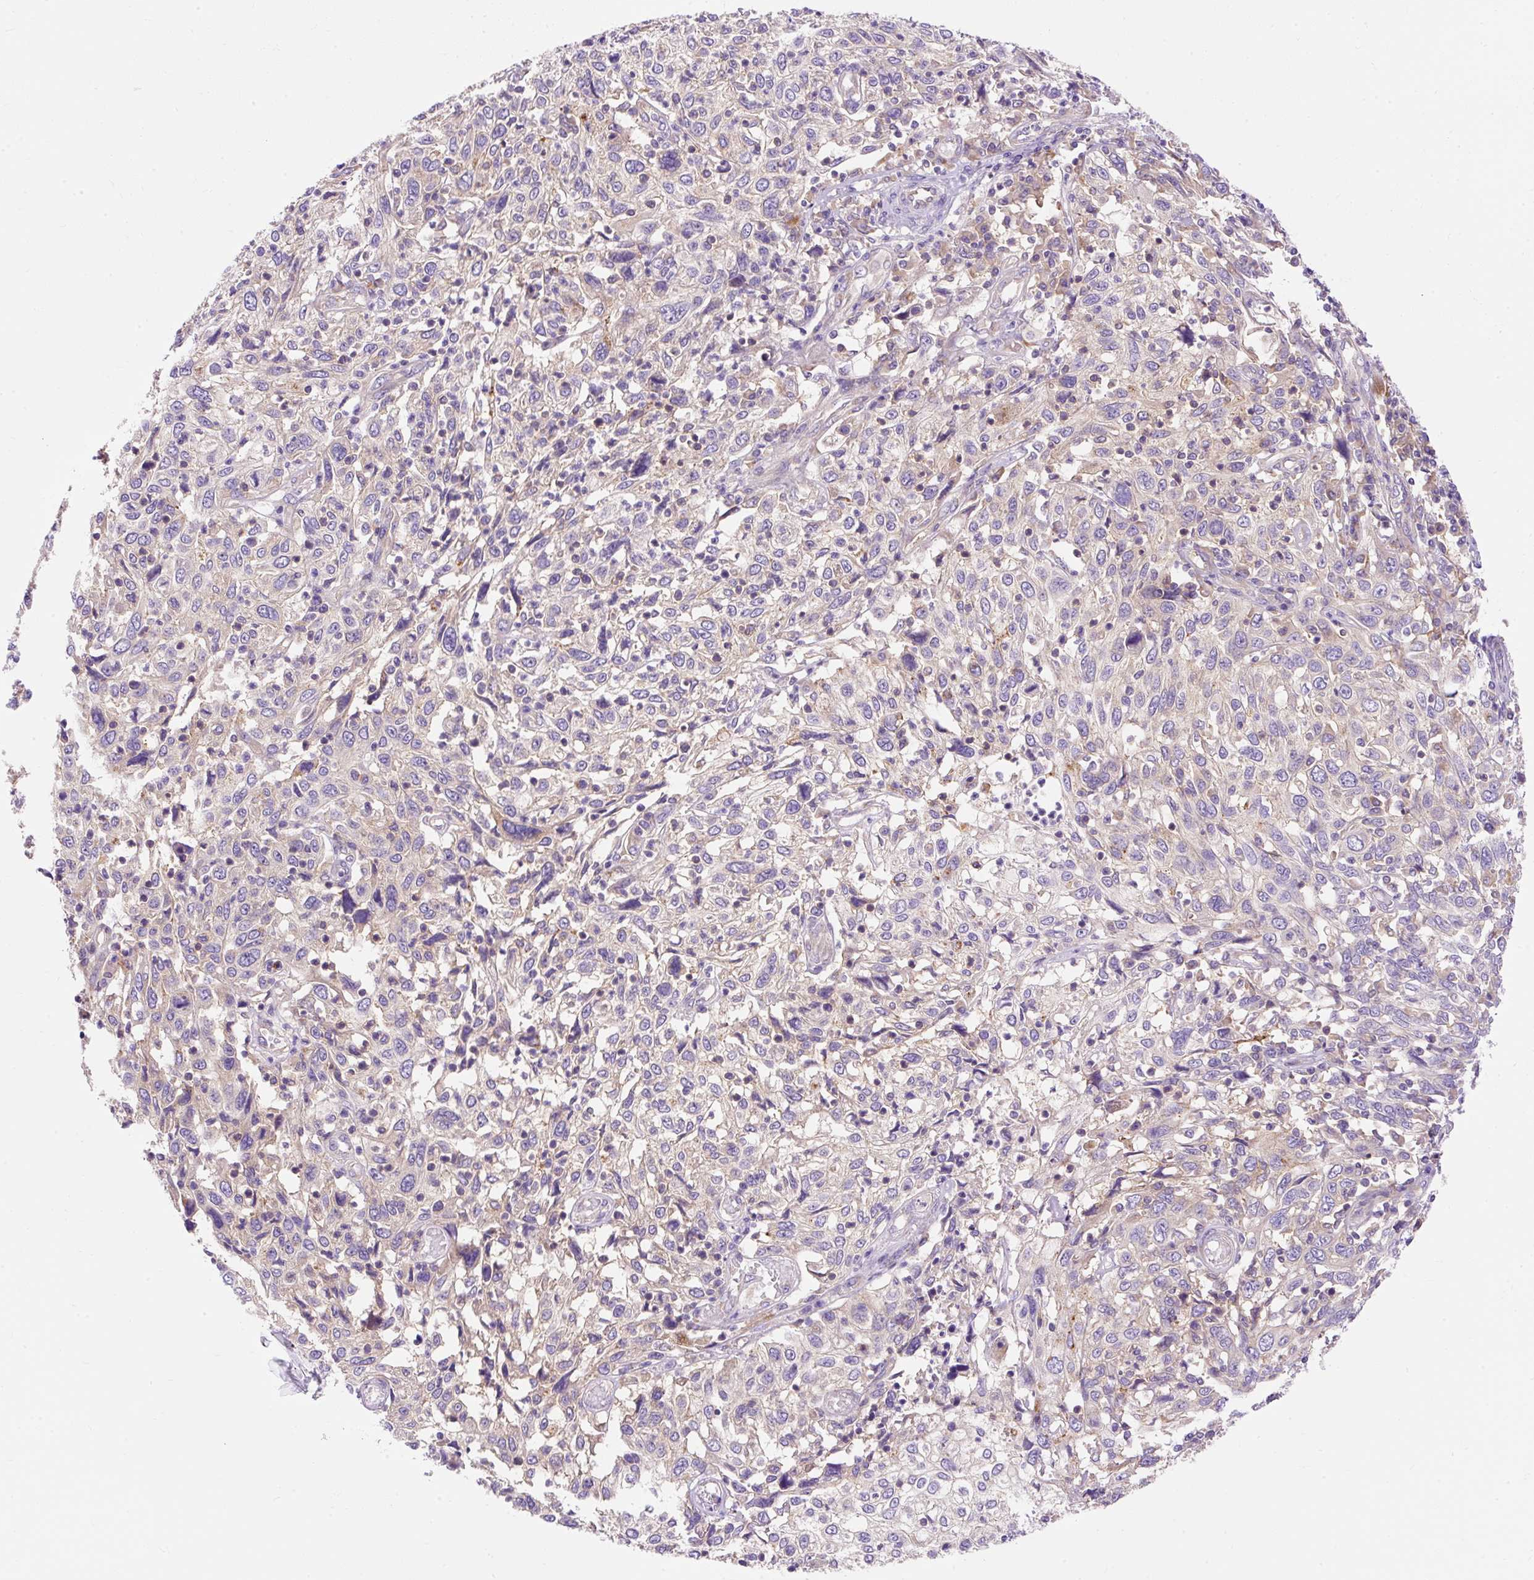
{"staining": {"intensity": "weak", "quantity": "<25%", "location": "cytoplasmic/membranous"}, "tissue": "cervical cancer", "cell_type": "Tumor cells", "image_type": "cancer", "snomed": [{"axis": "morphology", "description": "Squamous cell carcinoma, NOS"}, {"axis": "topography", "description": "Cervix"}], "caption": "A photomicrograph of squamous cell carcinoma (cervical) stained for a protein demonstrates no brown staining in tumor cells.", "gene": "OR4K15", "patient": {"sex": "female", "age": 46}}